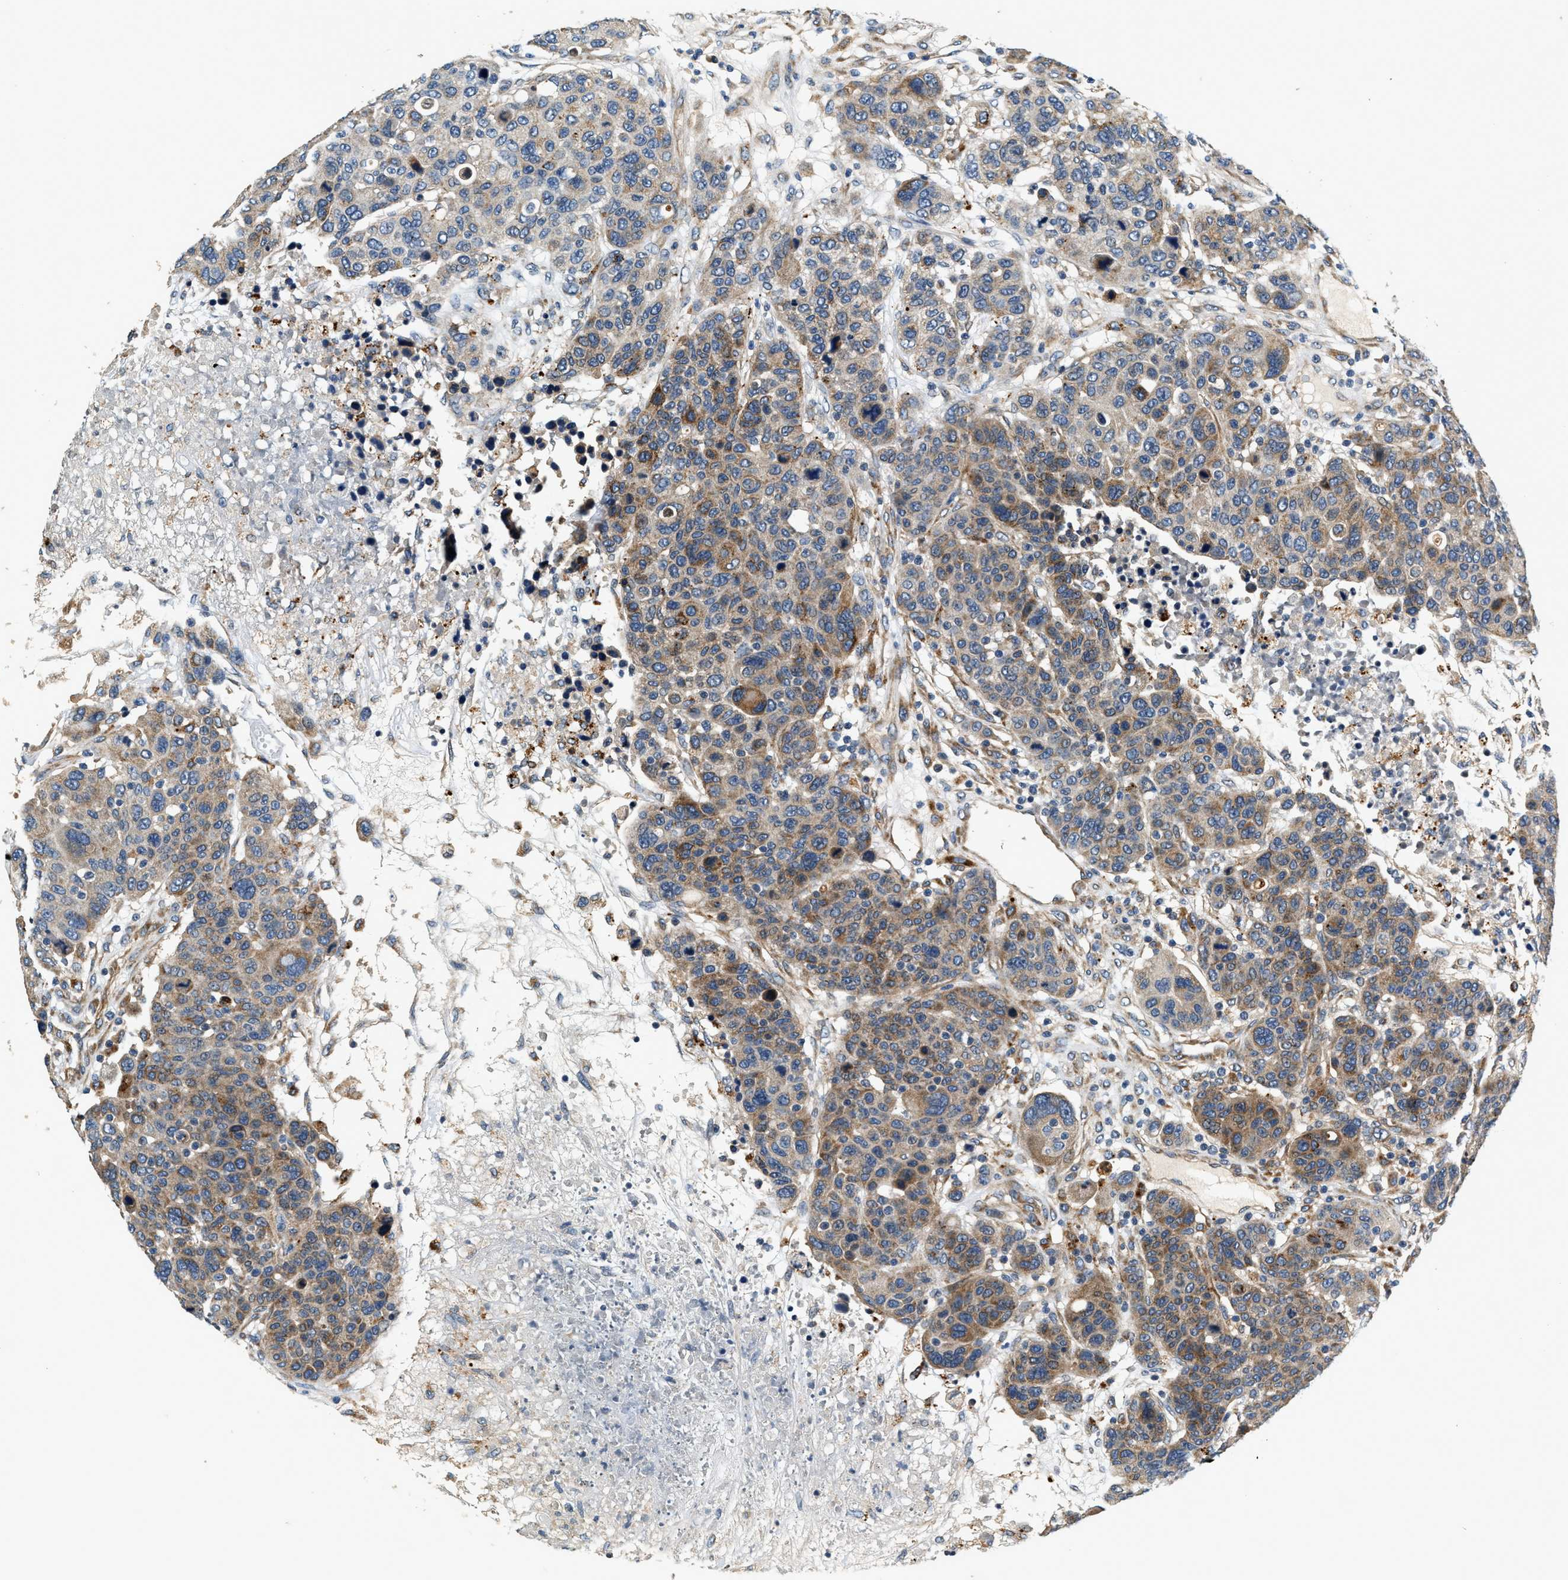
{"staining": {"intensity": "moderate", "quantity": ">75%", "location": "cytoplasmic/membranous"}, "tissue": "breast cancer", "cell_type": "Tumor cells", "image_type": "cancer", "snomed": [{"axis": "morphology", "description": "Duct carcinoma"}, {"axis": "topography", "description": "Breast"}], "caption": "Immunohistochemical staining of human intraductal carcinoma (breast) shows medium levels of moderate cytoplasmic/membranous protein expression in approximately >75% of tumor cells.", "gene": "DUSP10", "patient": {"sex": "female", "age": 37}}